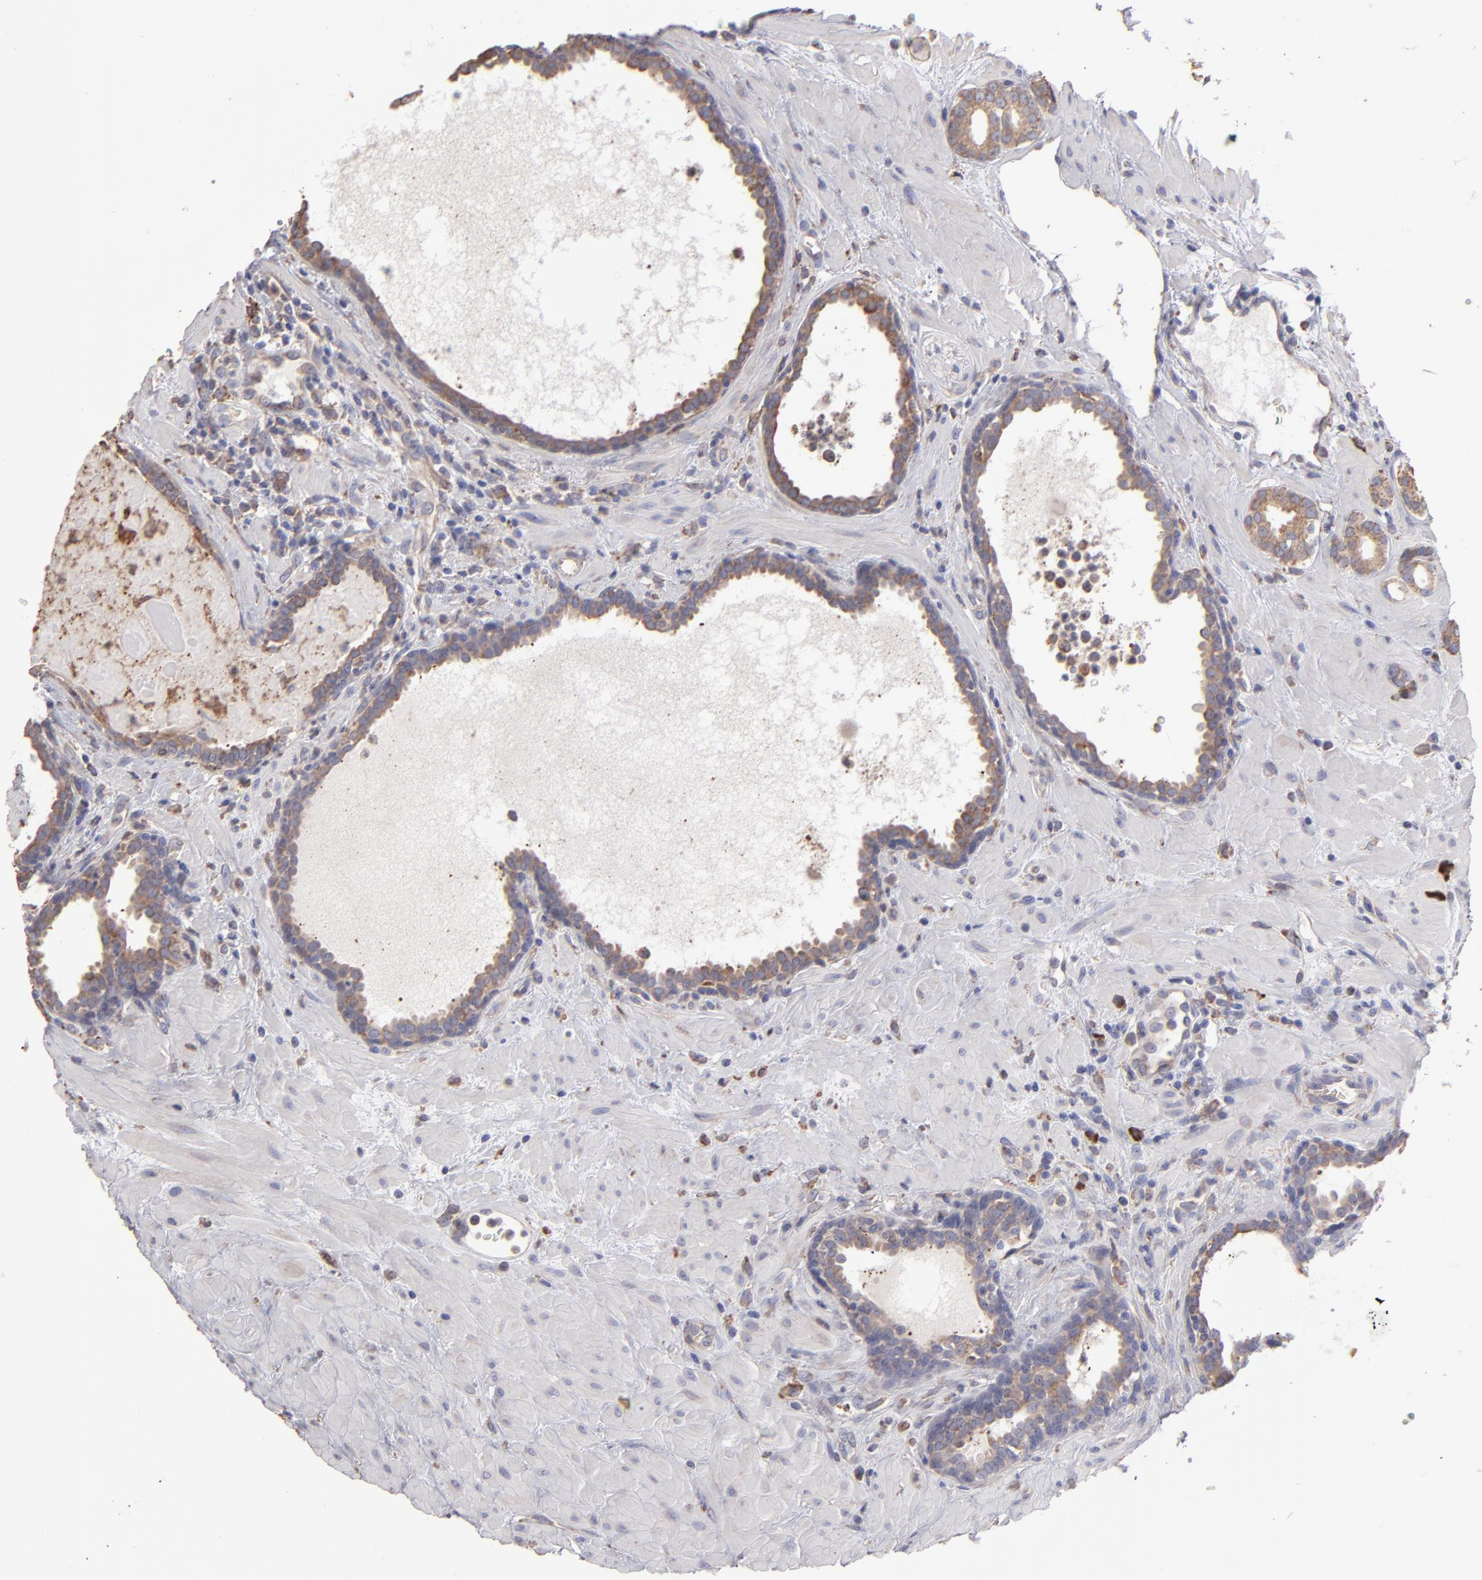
{"staining": {"intensity": "weak", "quantity": ">75%", "location": "cytoplasmic/membranous"}, "tissue": "prostate cancer", "cell_type": "Tumor cells", "image_type": "cancer", "snomed": [{"axis": "morphology", "description": "Adenocarcinoma, Low grade"}, {"axis": "topography", "description": "Prostate"}], "caption": "Human prostate cancer (adenocarcinoma (low-grade)) stained for a protein (brown) demonstrates weak cytoplasmic/membranous positive expression in about >75% of tumor cells.", "gene": "CALR", "patient": {"sex": "male", "age": 57}}